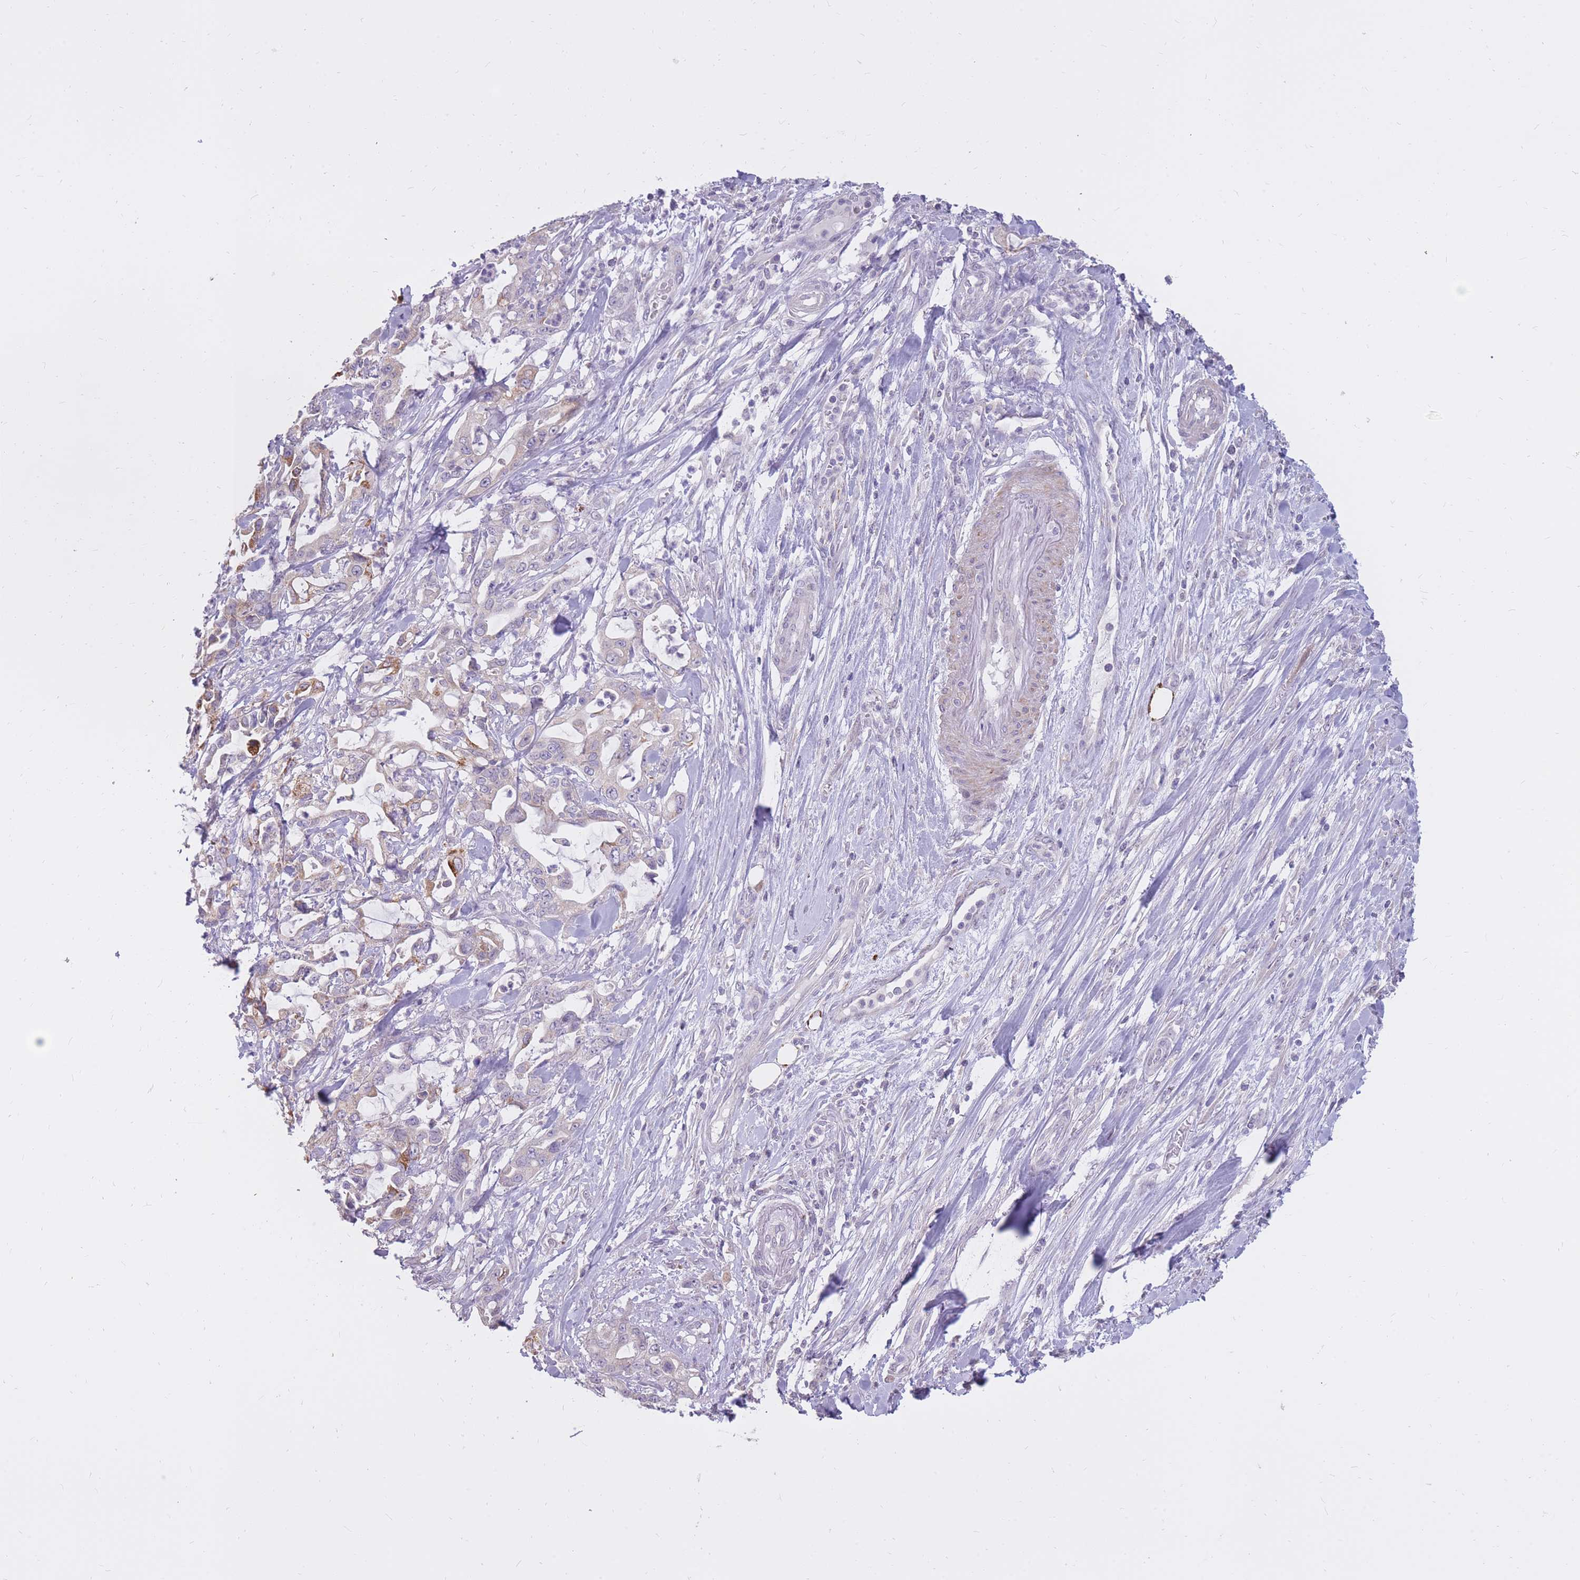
{"staining": {"intensity": "strong", "quantity": "<25%", "location": "cytoplasmic/membranous"}, "tissue": "pancreatic cancer", "cell_type": "Tumor cells", "image_type": "cancer", "snomed": [{"axis": "morphology", "description": "Adenocarcinoma, NOS"}, {"axis": "topography", "description": "Pancreas"}], "caption": "This image exhibits pancreatic adenocarcinoma stained with IHC to label a protein in brown. The cytoplasmic/membranous of tumor cells show strong positivity for the protein. Nuclei are counter-stained blue.", "gene": "RNF170", "patient": {"sex": "female", "age": 61}}